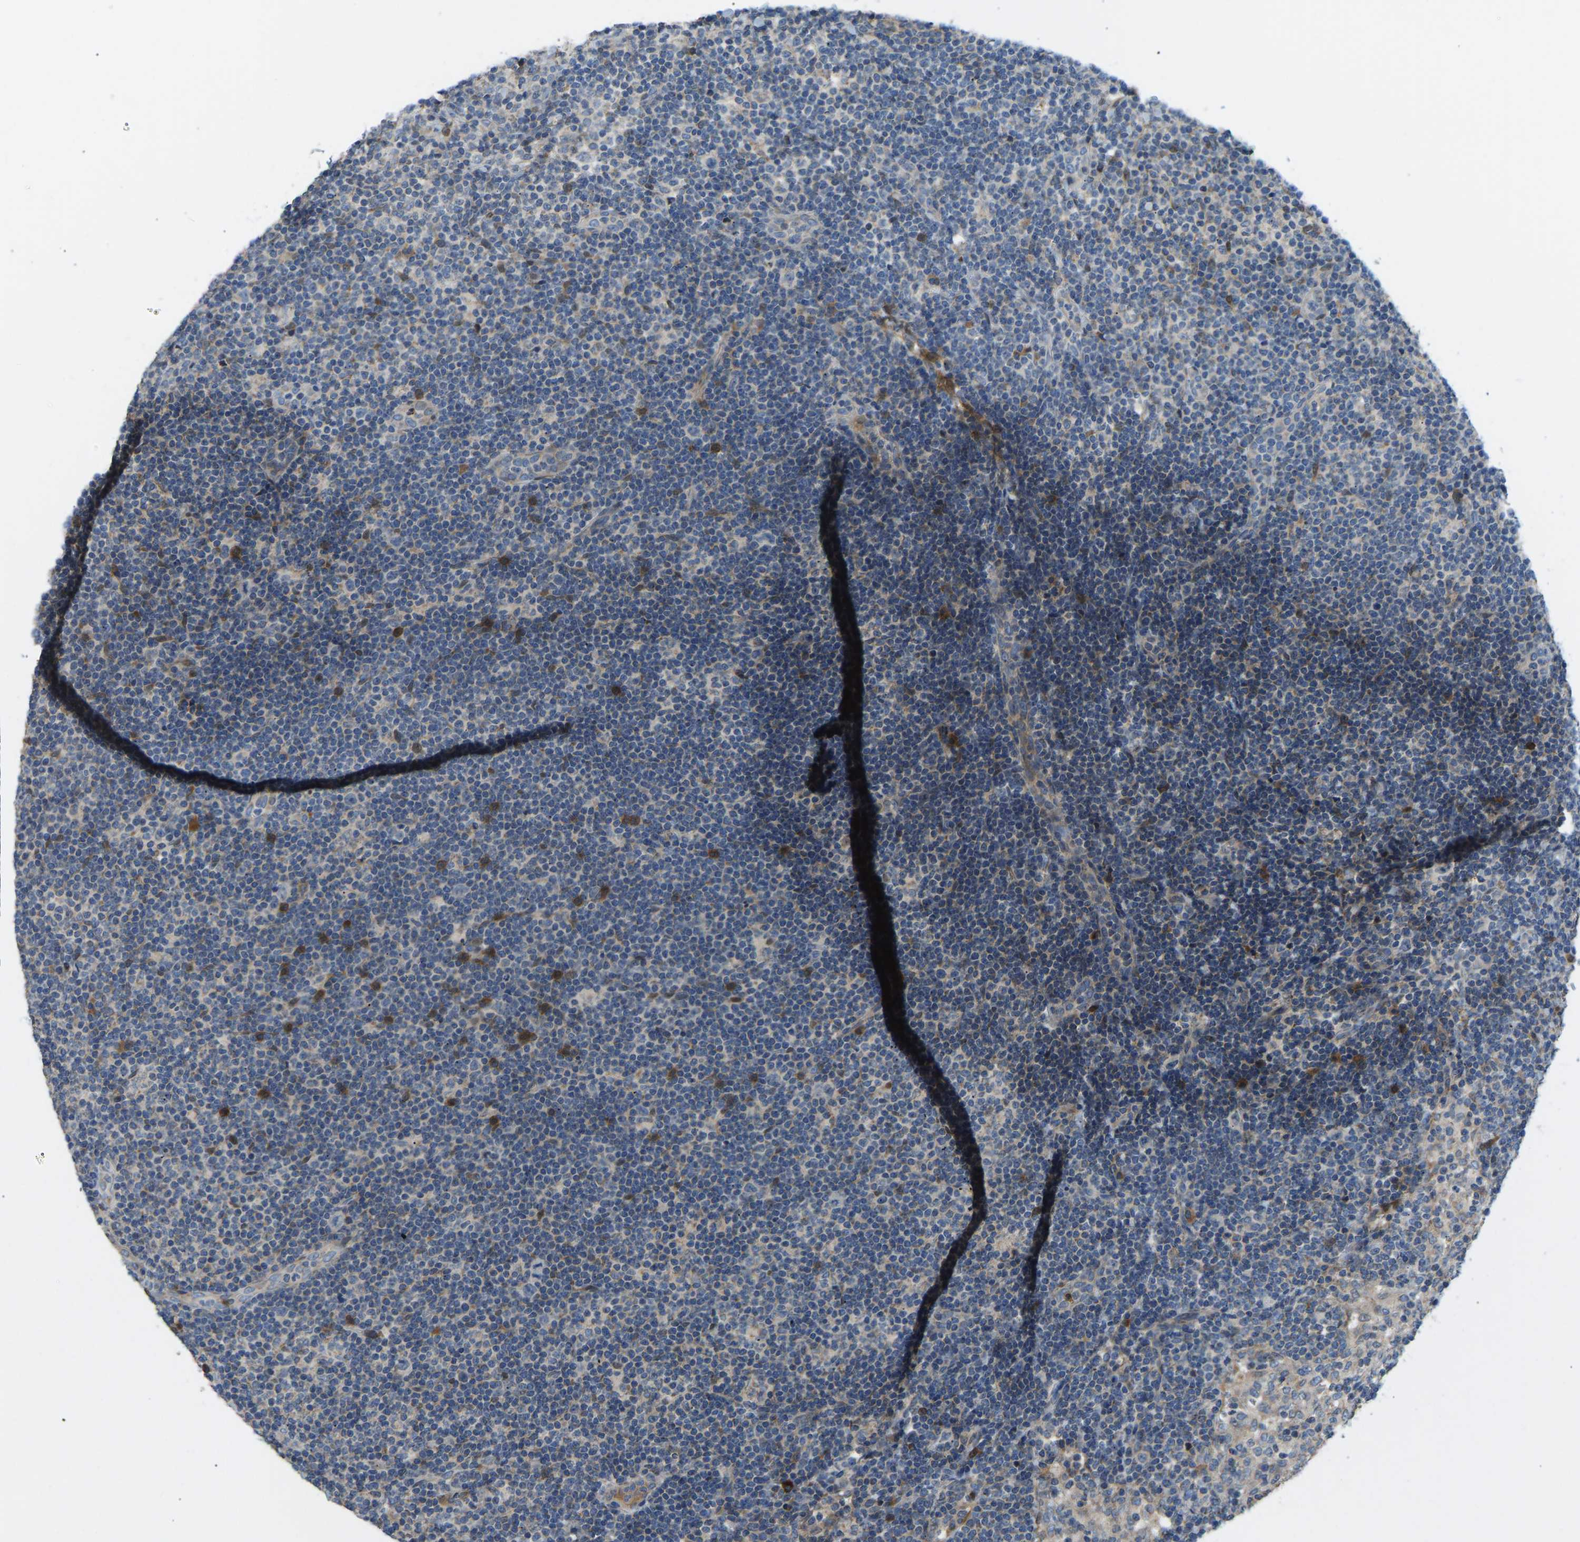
{"staining": {"intensity": "weak", "quantity": "25%-75%", "location": "cytoplasmic/membranous"}, "tissue": "lymph node", "cell_type": "Germinal center cells", "image_type": "normal", "snomed": [{"axis": "morphology", "description": "Normal tissue, NOS"}, {"axis": "morphology", "description": "Carcinoid, malignant, NOS"}, {"axis": "topography", "description": "Lymph node"}], "caption": "About 25%-75% of germinal center cells in unremarkable human lymph node demonstrate weak cytoplasmic/membranous protein staining as visualized by brown immunohistochemical staining.", "gene": "RBP1", "patient": {"sex": "male", "age": 47}}